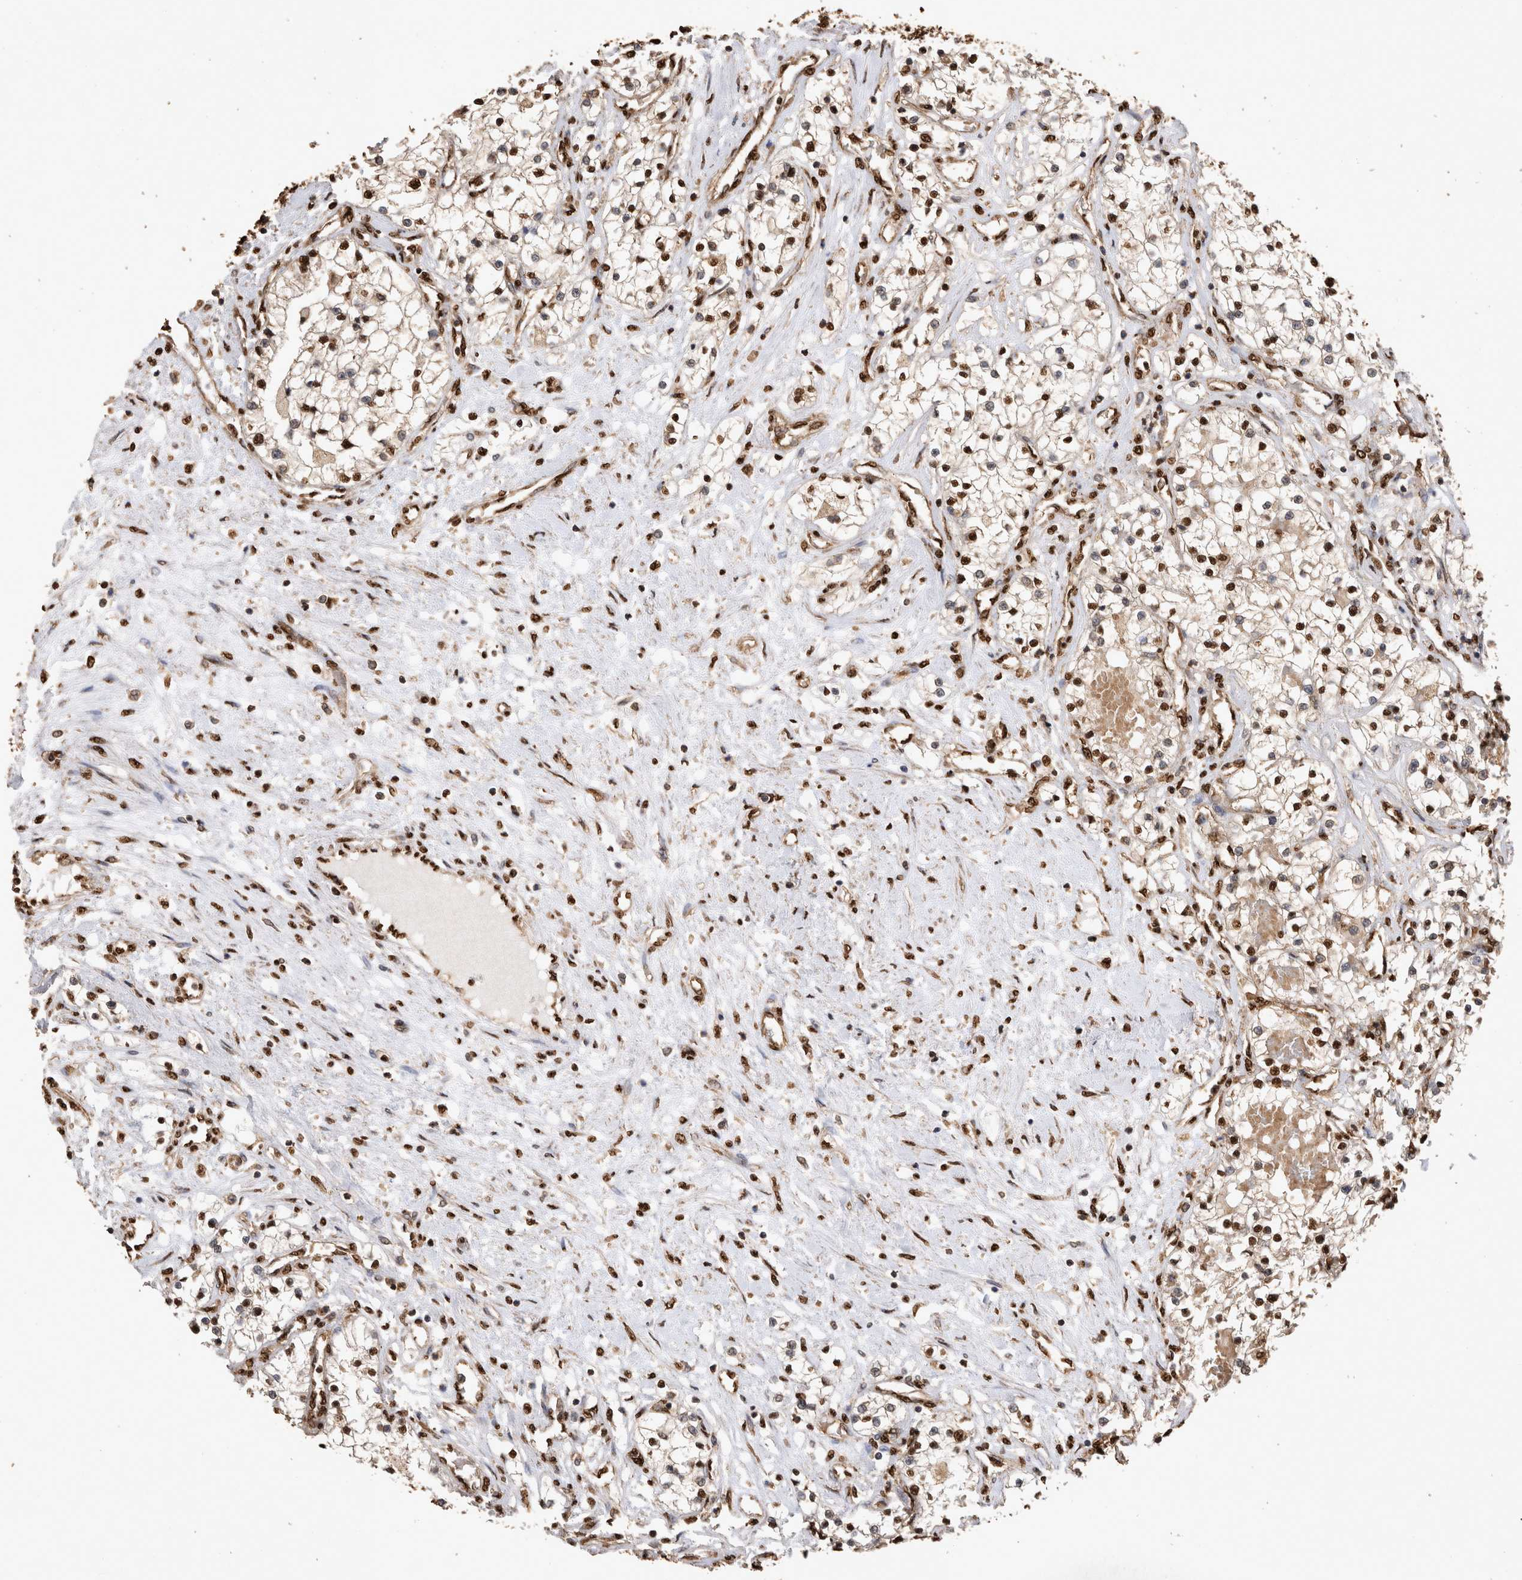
{"staining": {"intensity": "strong", "quantity": ">75%", "location": "cytoplasmic/membranous,nuclear"}, "tissue": "renal cancer", "cell_type": "Tumor cells", "image_type": "cancer", "snomed": [{"axis": "morphology", "description": "Adenocarcinoma, NOS"}, {"axis": "topography", "description": "Kidney"}], "caption": "Brown immunohistochemical staining in human adenocarcinoma (renal) exhibits strong cytoplasmic/membranous and nuclear positivity in approximately >75% of tumor cells. (brown staining indicates protein expression, while blue staining denotes nuclei).", "gene": "OAS2", "patient": {"sex": "male", "age": 68}}